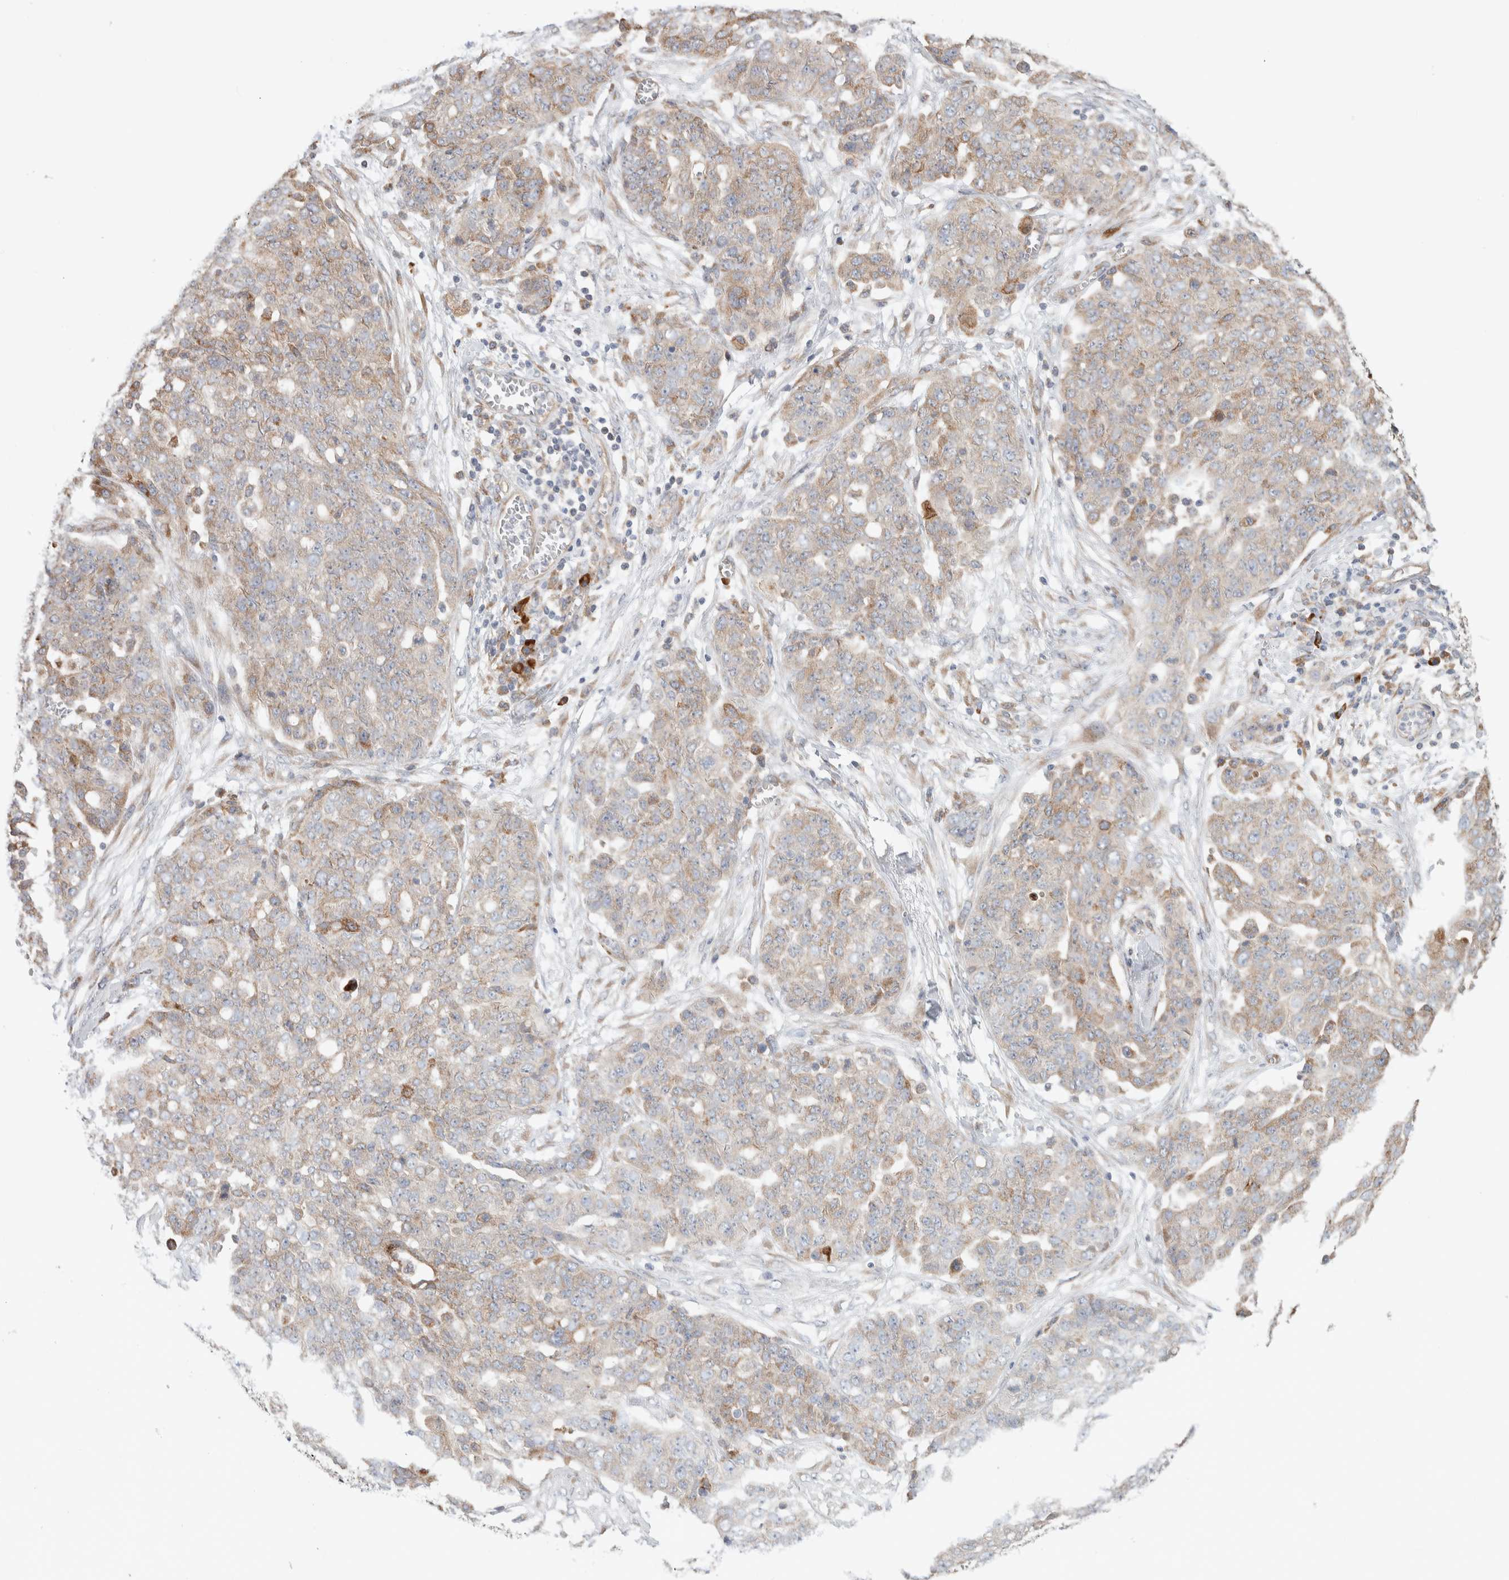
{"staining": {"intensity": "weak", "quantity": "25%-75%", "location": "cytoplasmic/membranous"}, "tissue": "ovarian cancer", "cell_type": "Tumor cells", "image_type": "cancer", "snomed": [{"axis": "morphology", "description": "Cystadenocarcinoma, serous, NOS"}, {"axis": "topography", "description": "Soft tissue"}, {"axis": "topography", "description": "Ovary"}], "caption": "This is an image of immunohistochemistry staining of ovarian serous cystadenocarcinoma, which shows weak positivity in the cytoplasmic/membranous of tumor cells.", "gene": "ADCY8", "patient": {"sex": "female", "age": 57}}